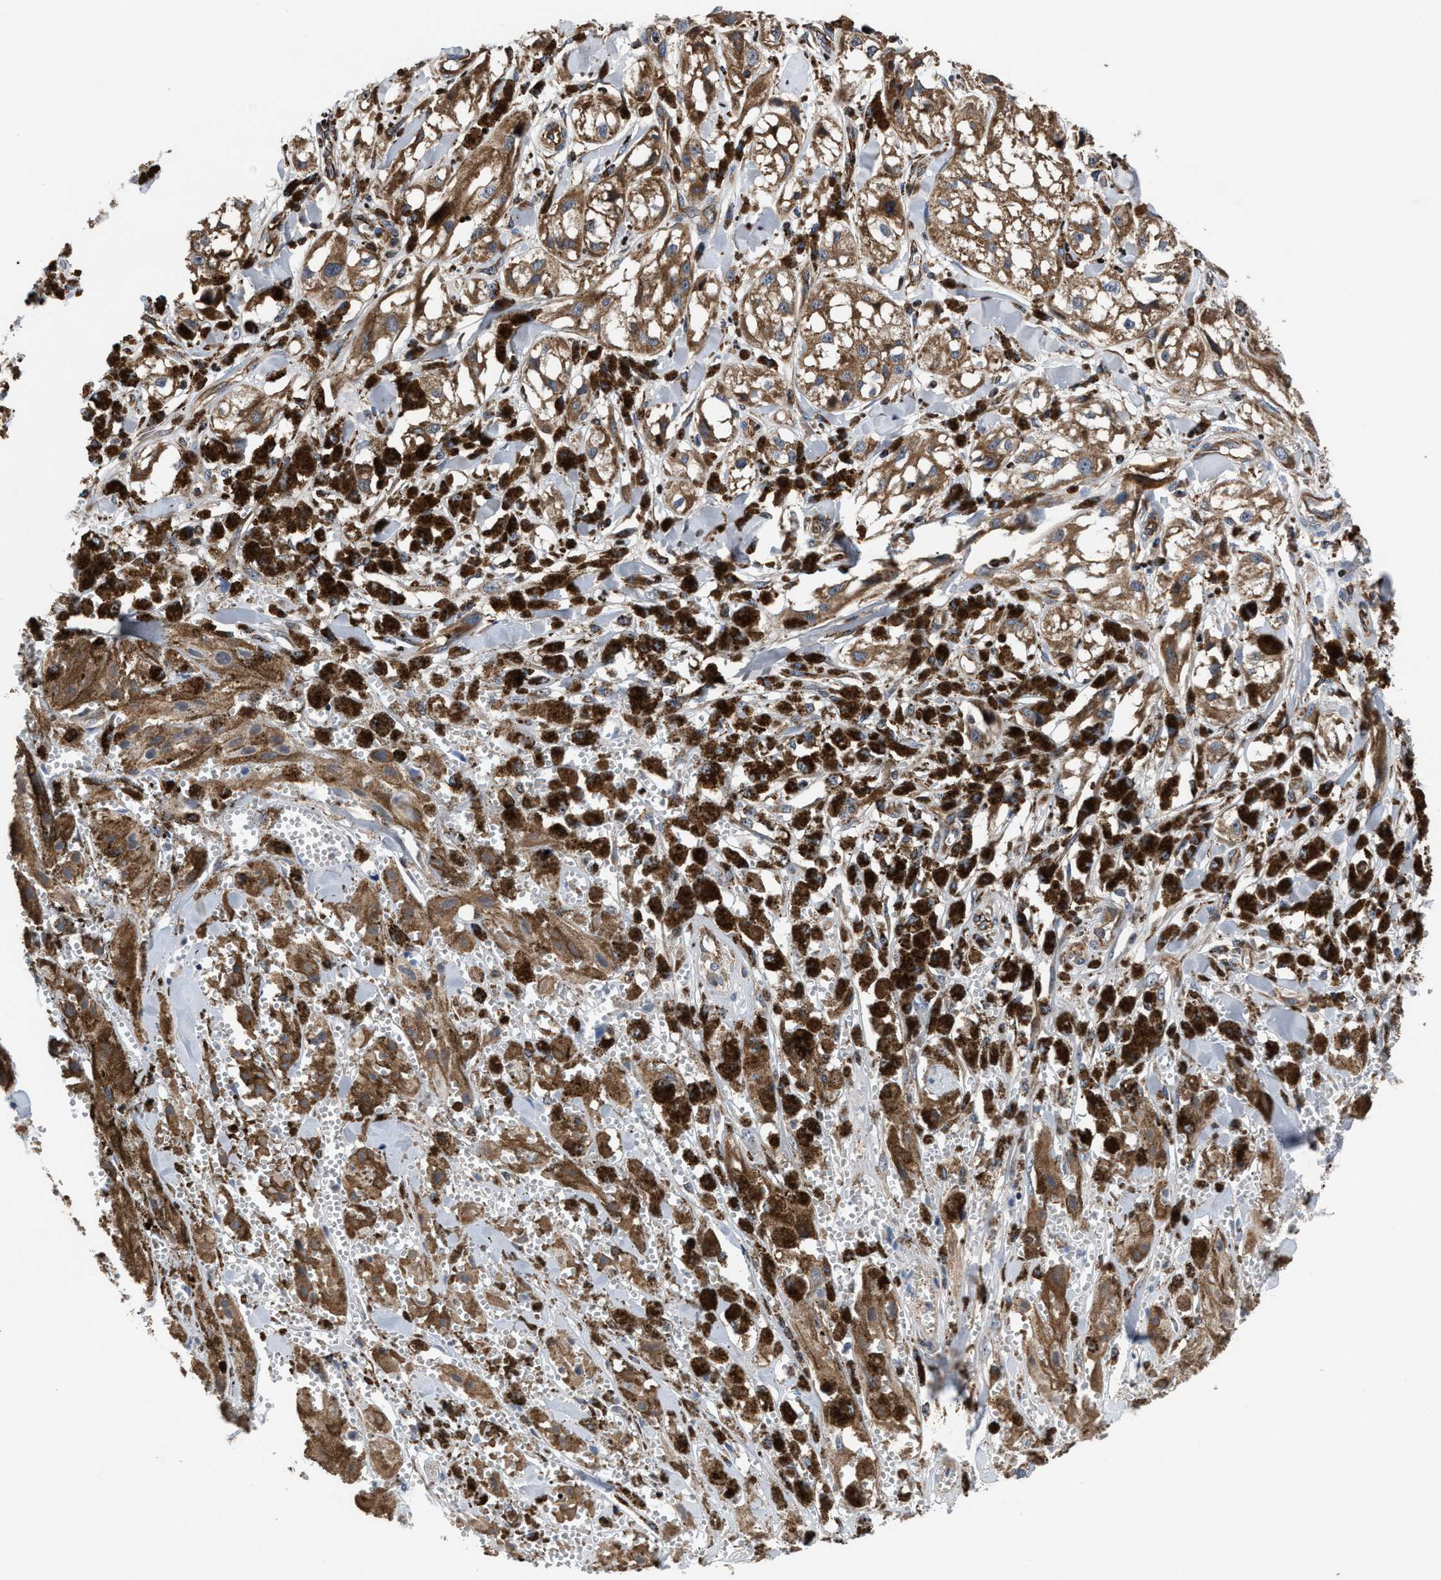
{"staining": {"intensity": "moderate", "quantity": ">75%", "location": "cytoplasmic/membranous"}, "tissue": "melanoma", "cell_type": "Tumor cells", "image_type": "cancer", "snomed": [{"axis": "morphology", "description": "Malignant melanoma, NOS"}, {"axis": "topography", "description": "Skin"}], "caption": "Malignant melanoma stained with a protein marker reveals moderate staining in tumor cells.", "gene": "PRR15L", "patient": {"sex": "male", "age": 88}}